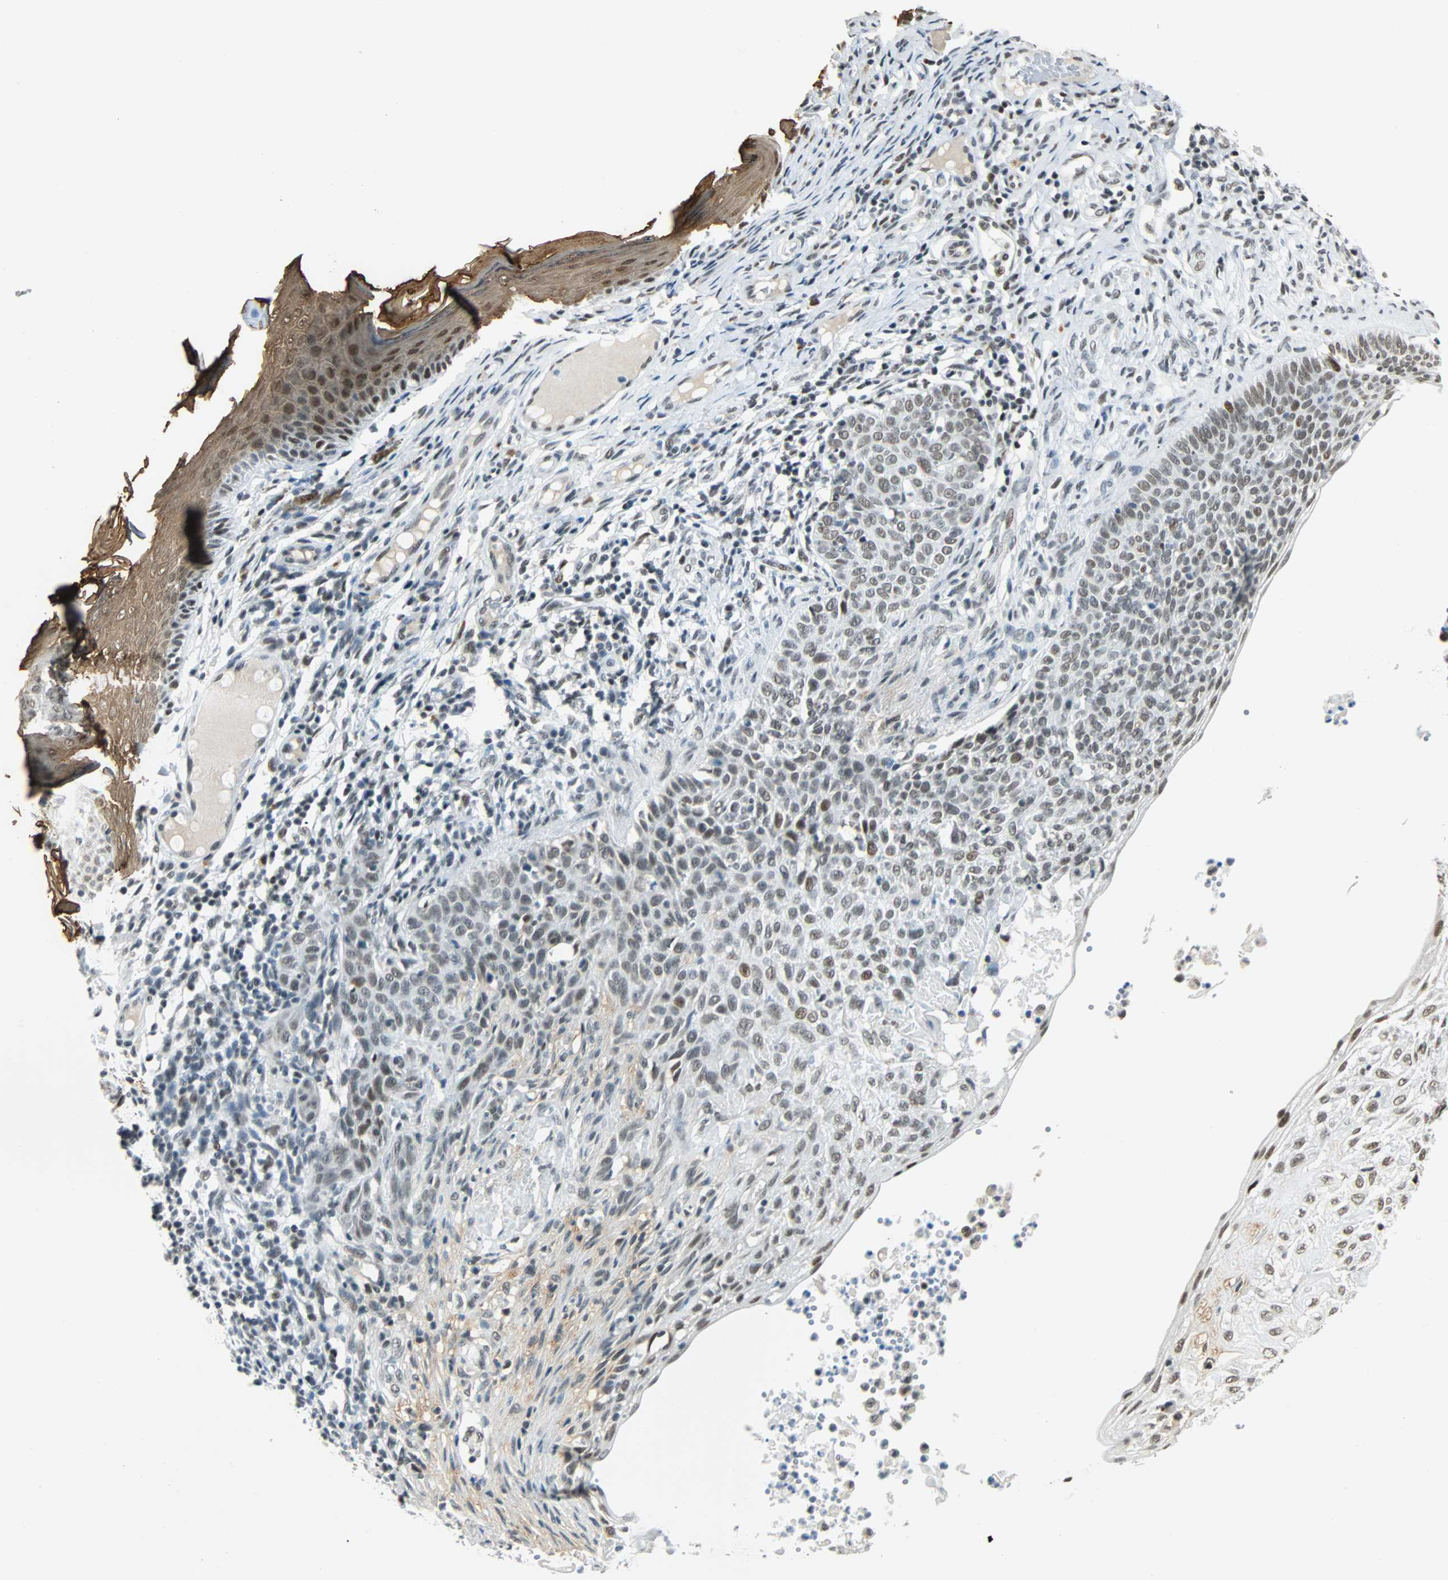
{"staining": {"intensity": "weak", "quantity": ">75%", "location": "nuclear"}, "tissue": "skin cancer", "cell_type": "Tumor cells", "image_type": "cancer", "snomed": [{"axis": "morphology", "description": "Normal tissue, NOS"}, {"axis": "morphology", "description": "Basal cell carcinoma"}, {"axis": "topography", "description": "Skin"}], "caption": "Protein staining displays weak nuclear staining in approximately >75% of tumor cells in skin basal cell carcinoma.", "gene": "NELFE", "patient": {"sex": "male", "age": 87}}